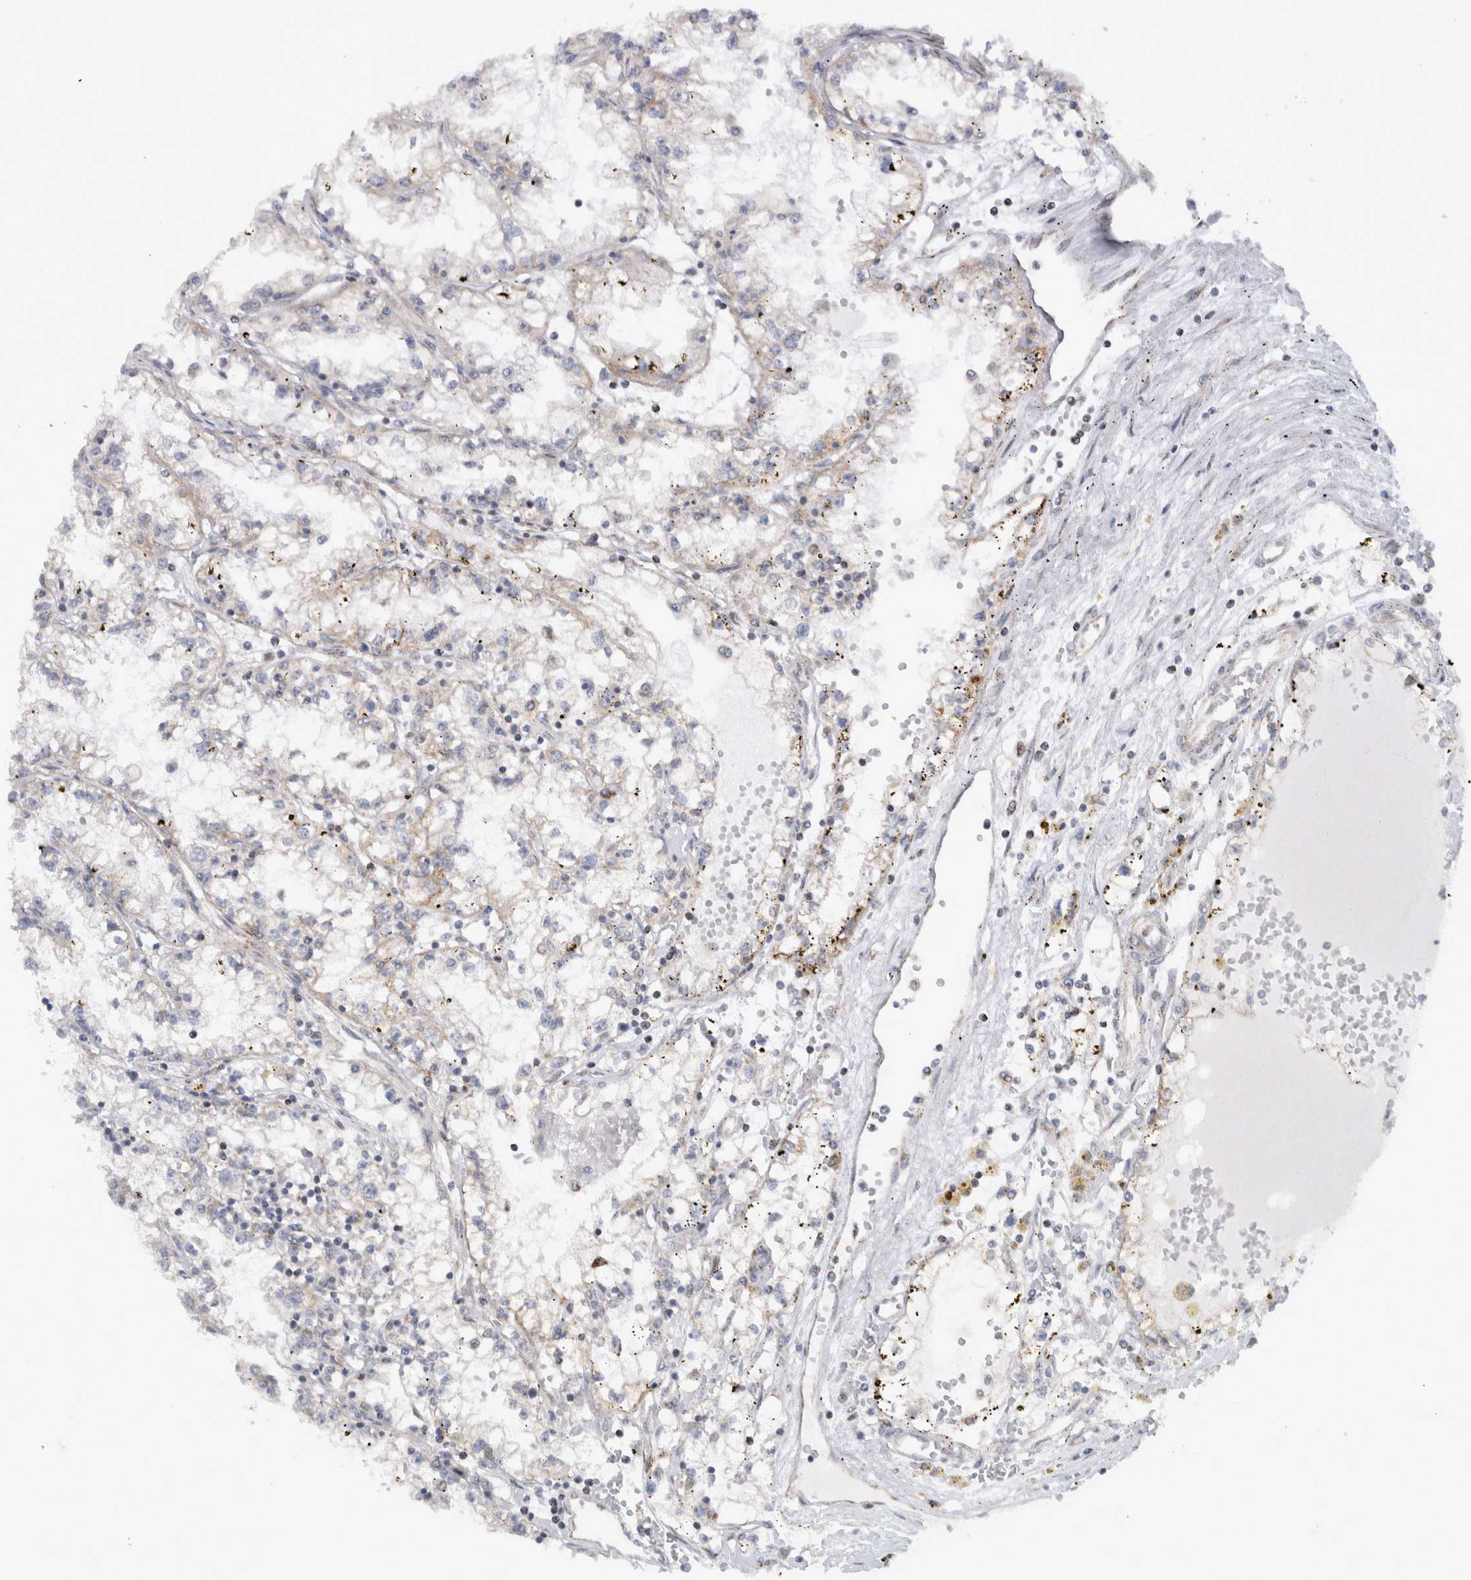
{"staining": {"intensity": "negative", "quantity": "none", "location": "none"}, "tissue": "renal cancer", "cell_type": "Tumor cells", "image_type": "cancer", "snomed": [{"axis": "morphology", "description": "Adenocarcinoma, NOS"}, {"axis": "topography", "description": "Kidney"}], "caption": "An image of human renal cancer (adenocarcinoma) is negative for staining in tumor cells.", "gene": "RAB18", "patient": {"sex": "male", "age": 56}}